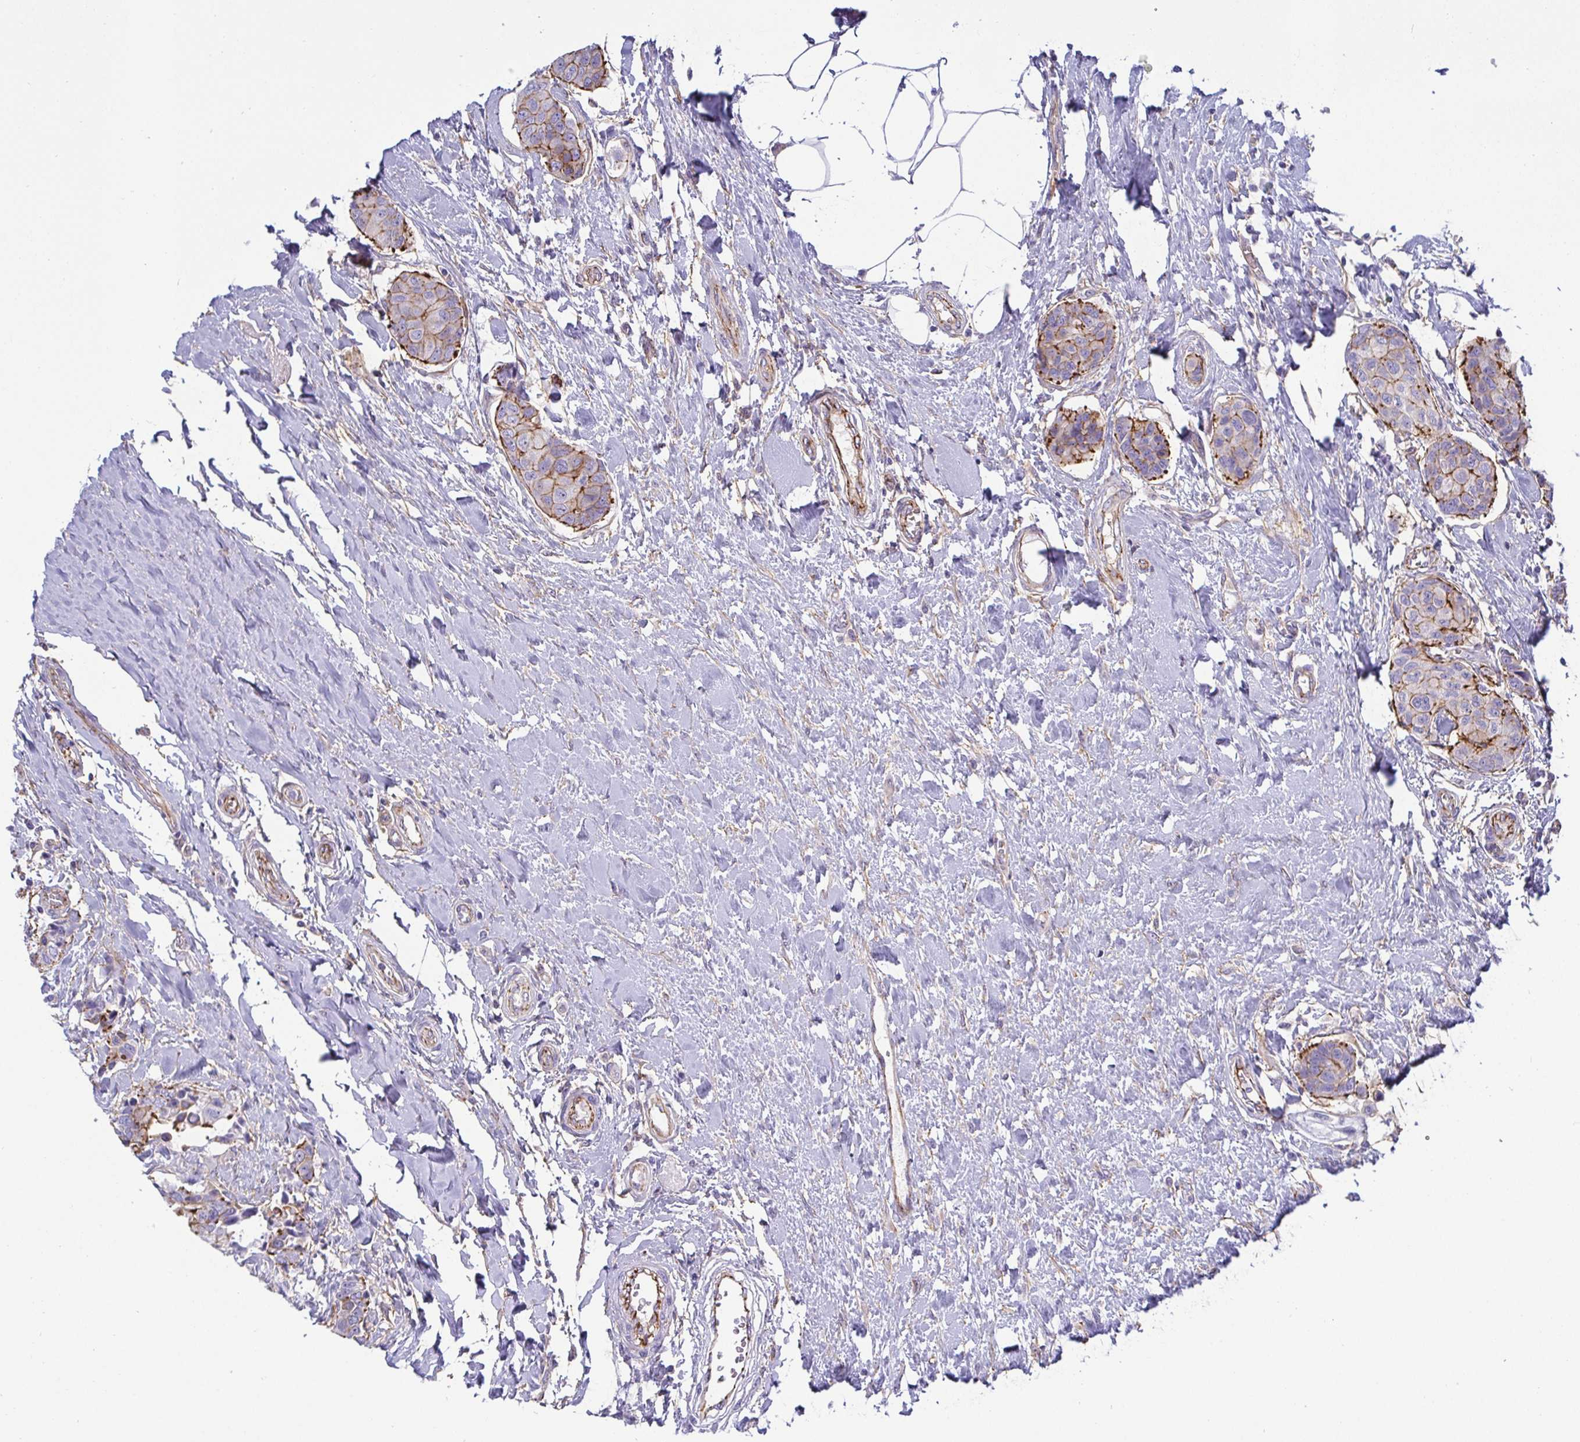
{"staining": {"intensity": "moderate", "quantity": "25%-75%", "location": "cytoplasmic/membranous"}, "tissue": "breast cancer", "cell_type": "Tumor cells", "image_type": "cancer", "snomed": [{"axis": "morphology", "description": "Duct carcinoma"}, {"axis": "topography", "description": "Breast"}], "caption": "Immunohistochemical staining of breast cancer exhibits medium levels of moderate cytoplasmic/membranous protein staining in approximately 25%-75% of tumor cells. (IHC, brightfield microscopy, high magnification).", "gene": "LIMA1", "patient": {"sex": "female", "age": 80}}